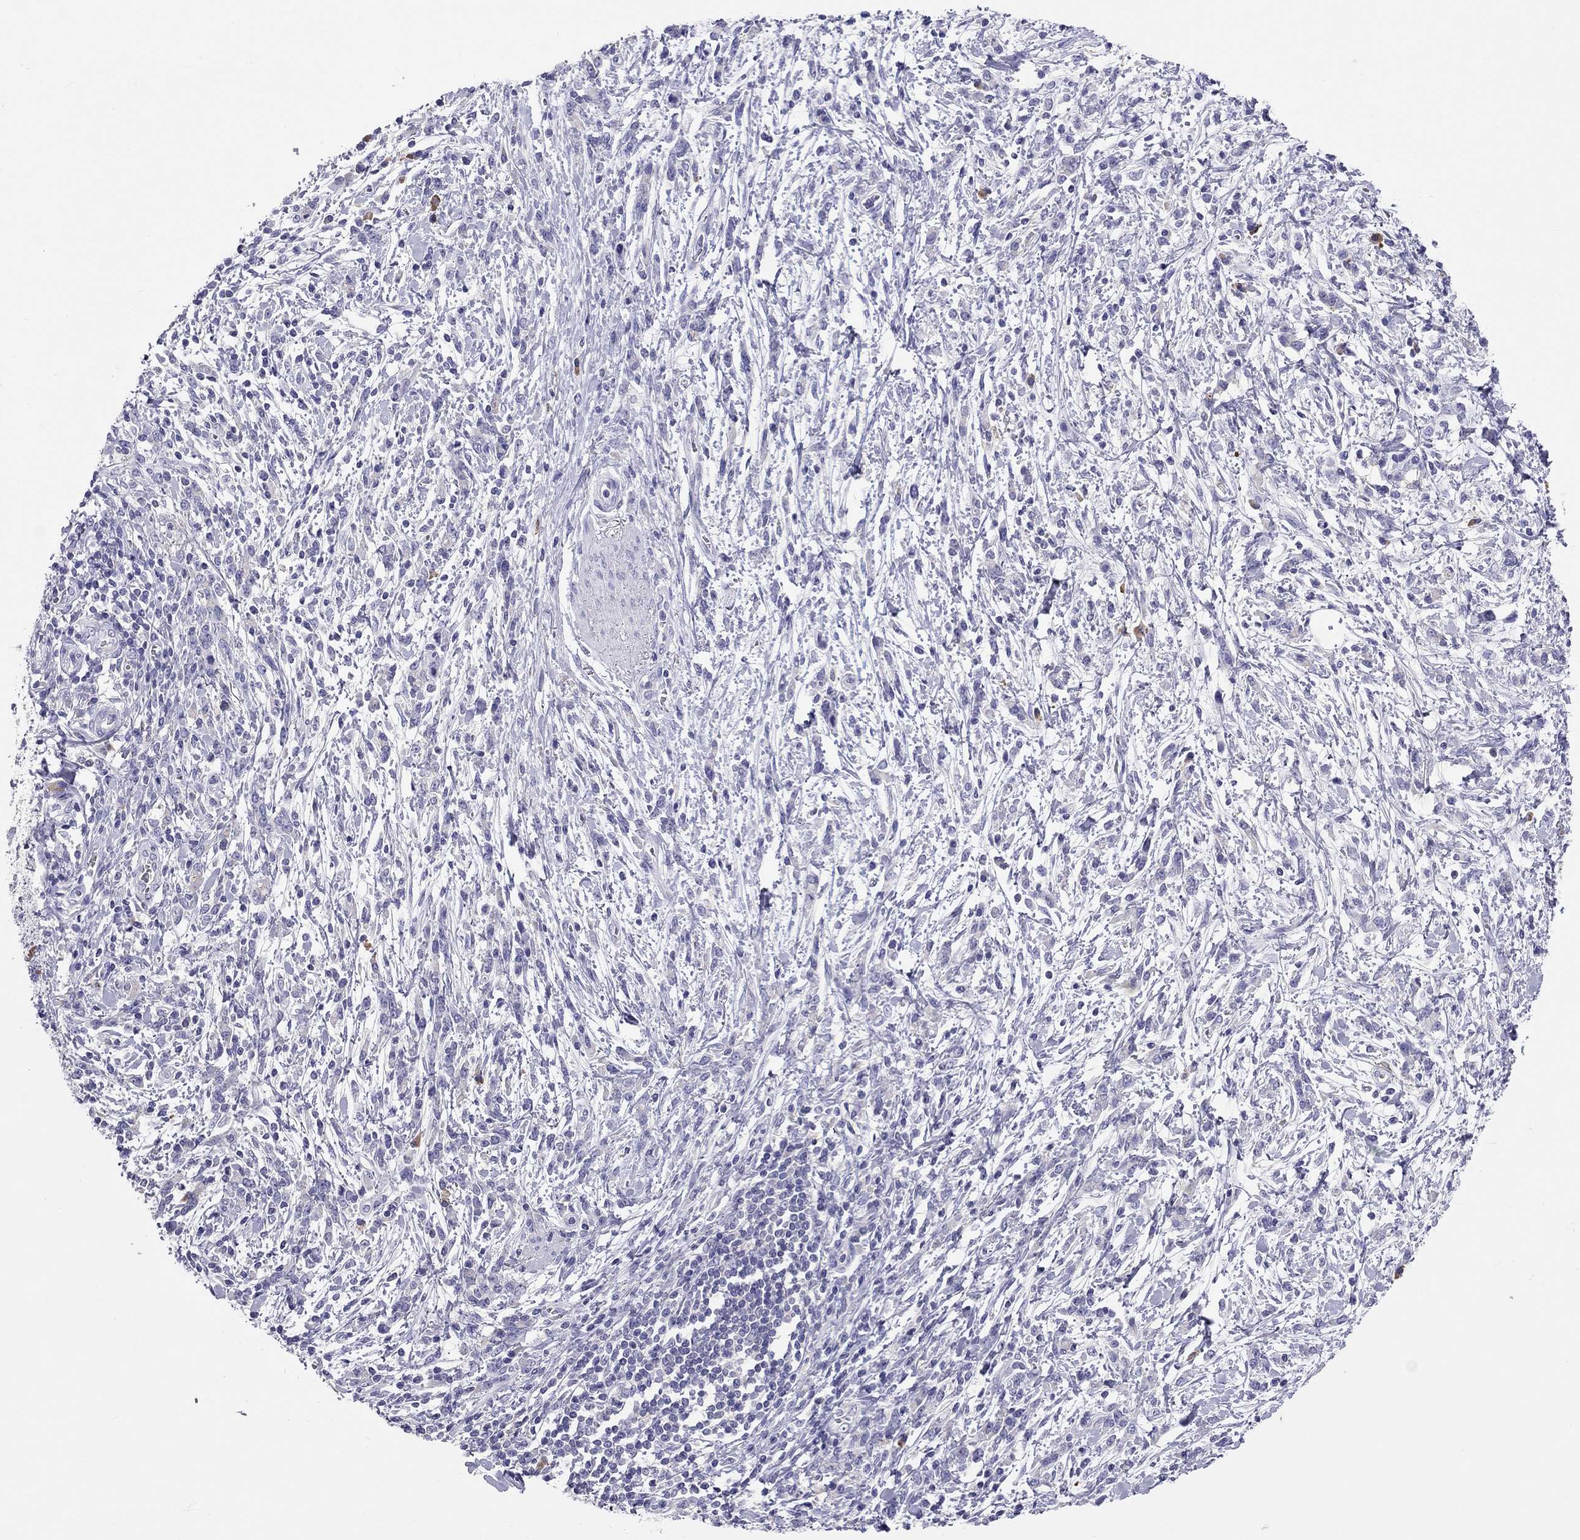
{"staining": {"intensity": "negative", "quantity": "none", "location": "none"}, "tissue": "stomach cancer", "cell_type": "Tumor cells", "image_type": "cancer", "snomed": [{"axis": "morphology", "description": "Adenocarcinoma, NOS"}, {"axis": "topography", "description": "Stomach"}], "caption": "This photomicrograph is of adenocarcinoma (stomach) stained with IHC to label a protein in brown with the nuclei are counter-stained blue. There is no staining in tumor cells. Nuclei are stained in blue.", "gene": "CALHM1", "patient": {"sex": "female", "age": 57}}